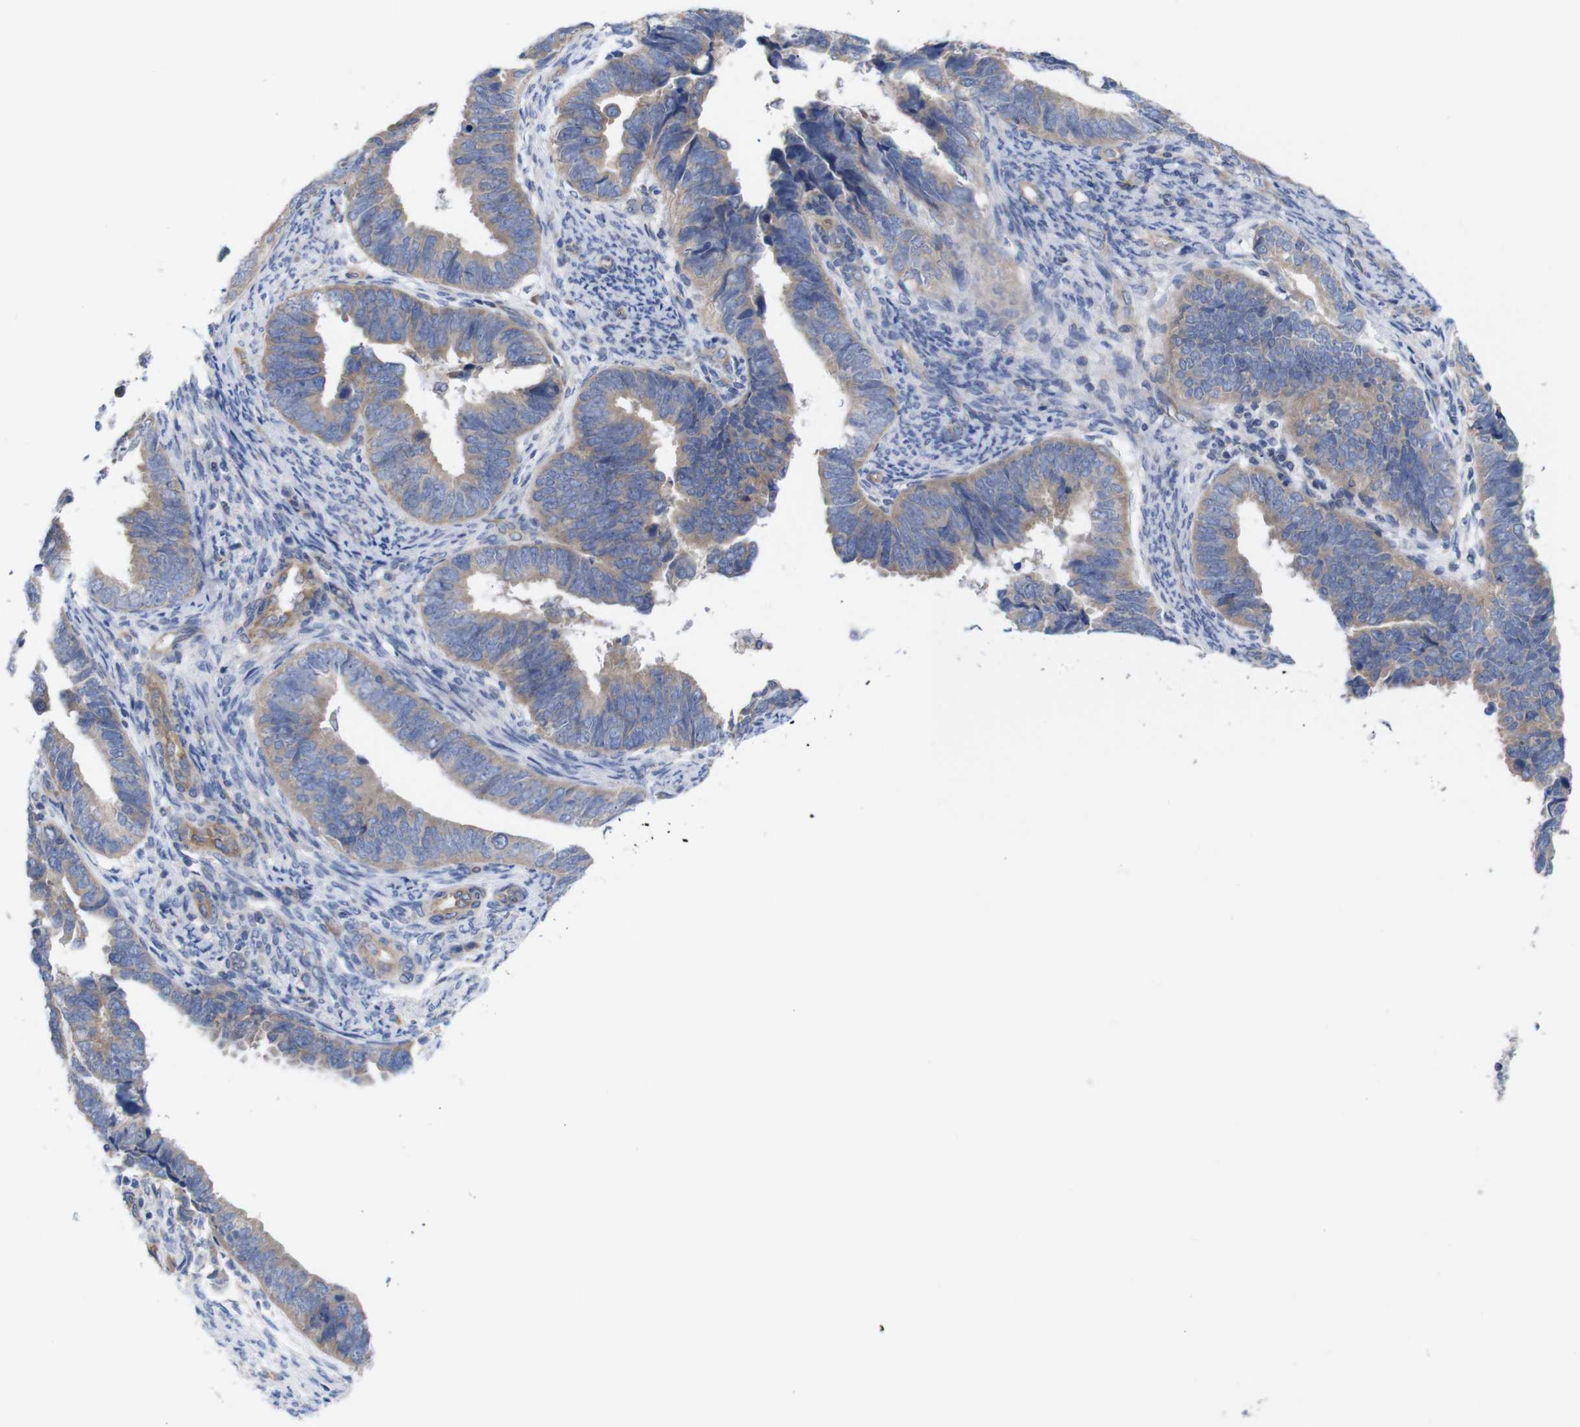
{"staining": {"intensity": "weak", "quantity": ">75%", "location": "cytoplasmic/membranous"}, "tissue": "endometrial cancer", "cell_type": "Tumor cells", "image_type": "cancer", "snomed": [{"axis": "morphology", "description": "Adenocarcinoma, NOS"}, {"axis": "topography", "description": "Endometrium"}], "caption": "This is a photomicrograph of IHC staining of endometrial adenocarcinoma, which shows weak staining in the cytoplasmic/membranous of tumor cells.", "gene": "USH1C", "patient": {"sex": "female", "age": 75}}